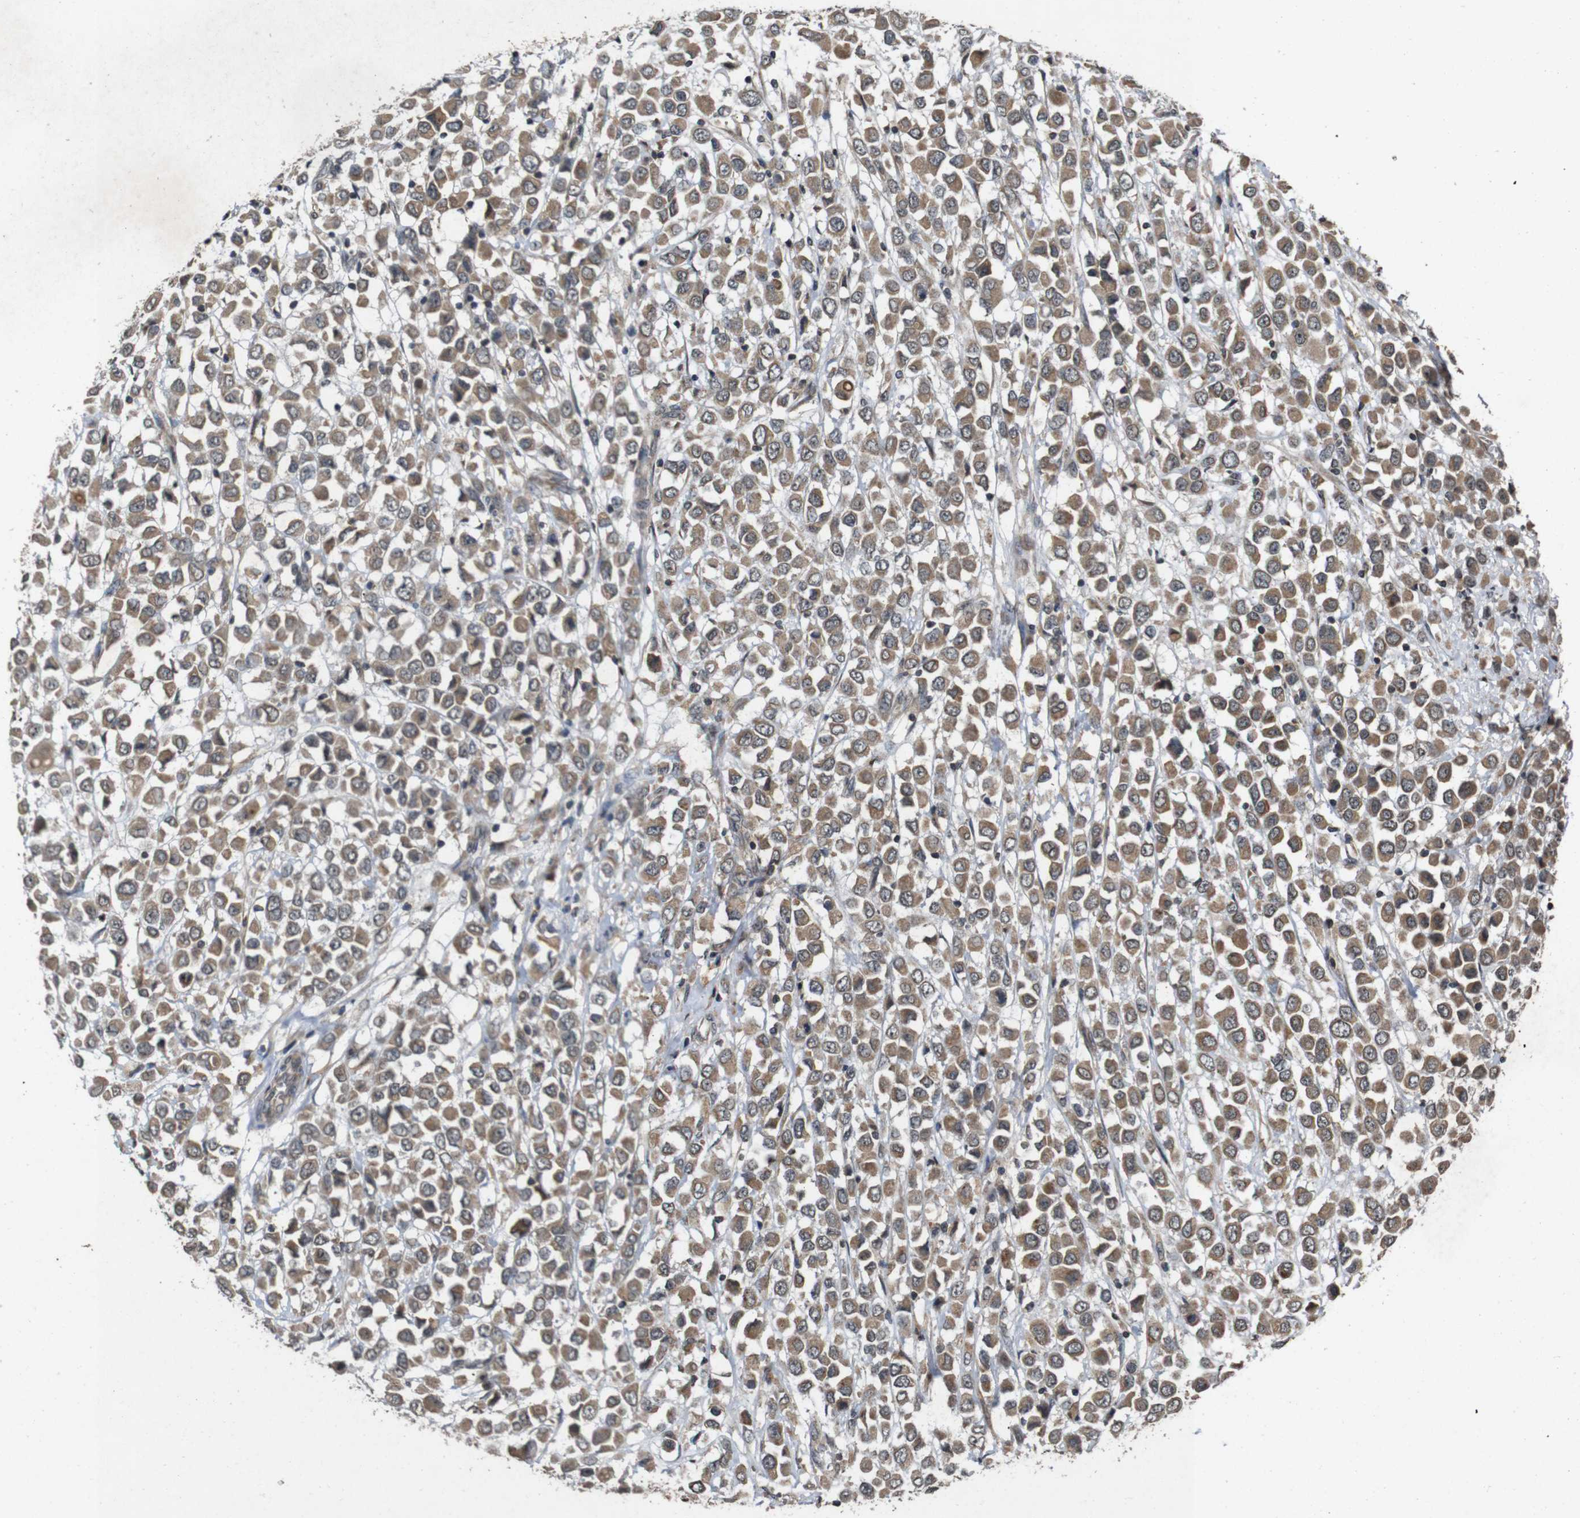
{"staining": {"intensity": "moderate", "quantity": ">75%", "location": "cytoplasmic/membranous"}, "tissue": "breast cancer", "cell_type": "Tumor cells", "image_type": "cancer", "snomed": [{"axis": "morphology", "description": "Duct carcinoma"}, {"axis": "topography", "description": "Breast"}], "caption": "DAB (3,3'-diaminobenzidine) immunohistochemical staining of human invasive ductal carcinoma (breast) demonstrates moderate cytoplasmic/membranous protein staining in approximately >75% of tumor cells.", "gene": "SORL1", "patient": {"sex": "female", "age": 61}}